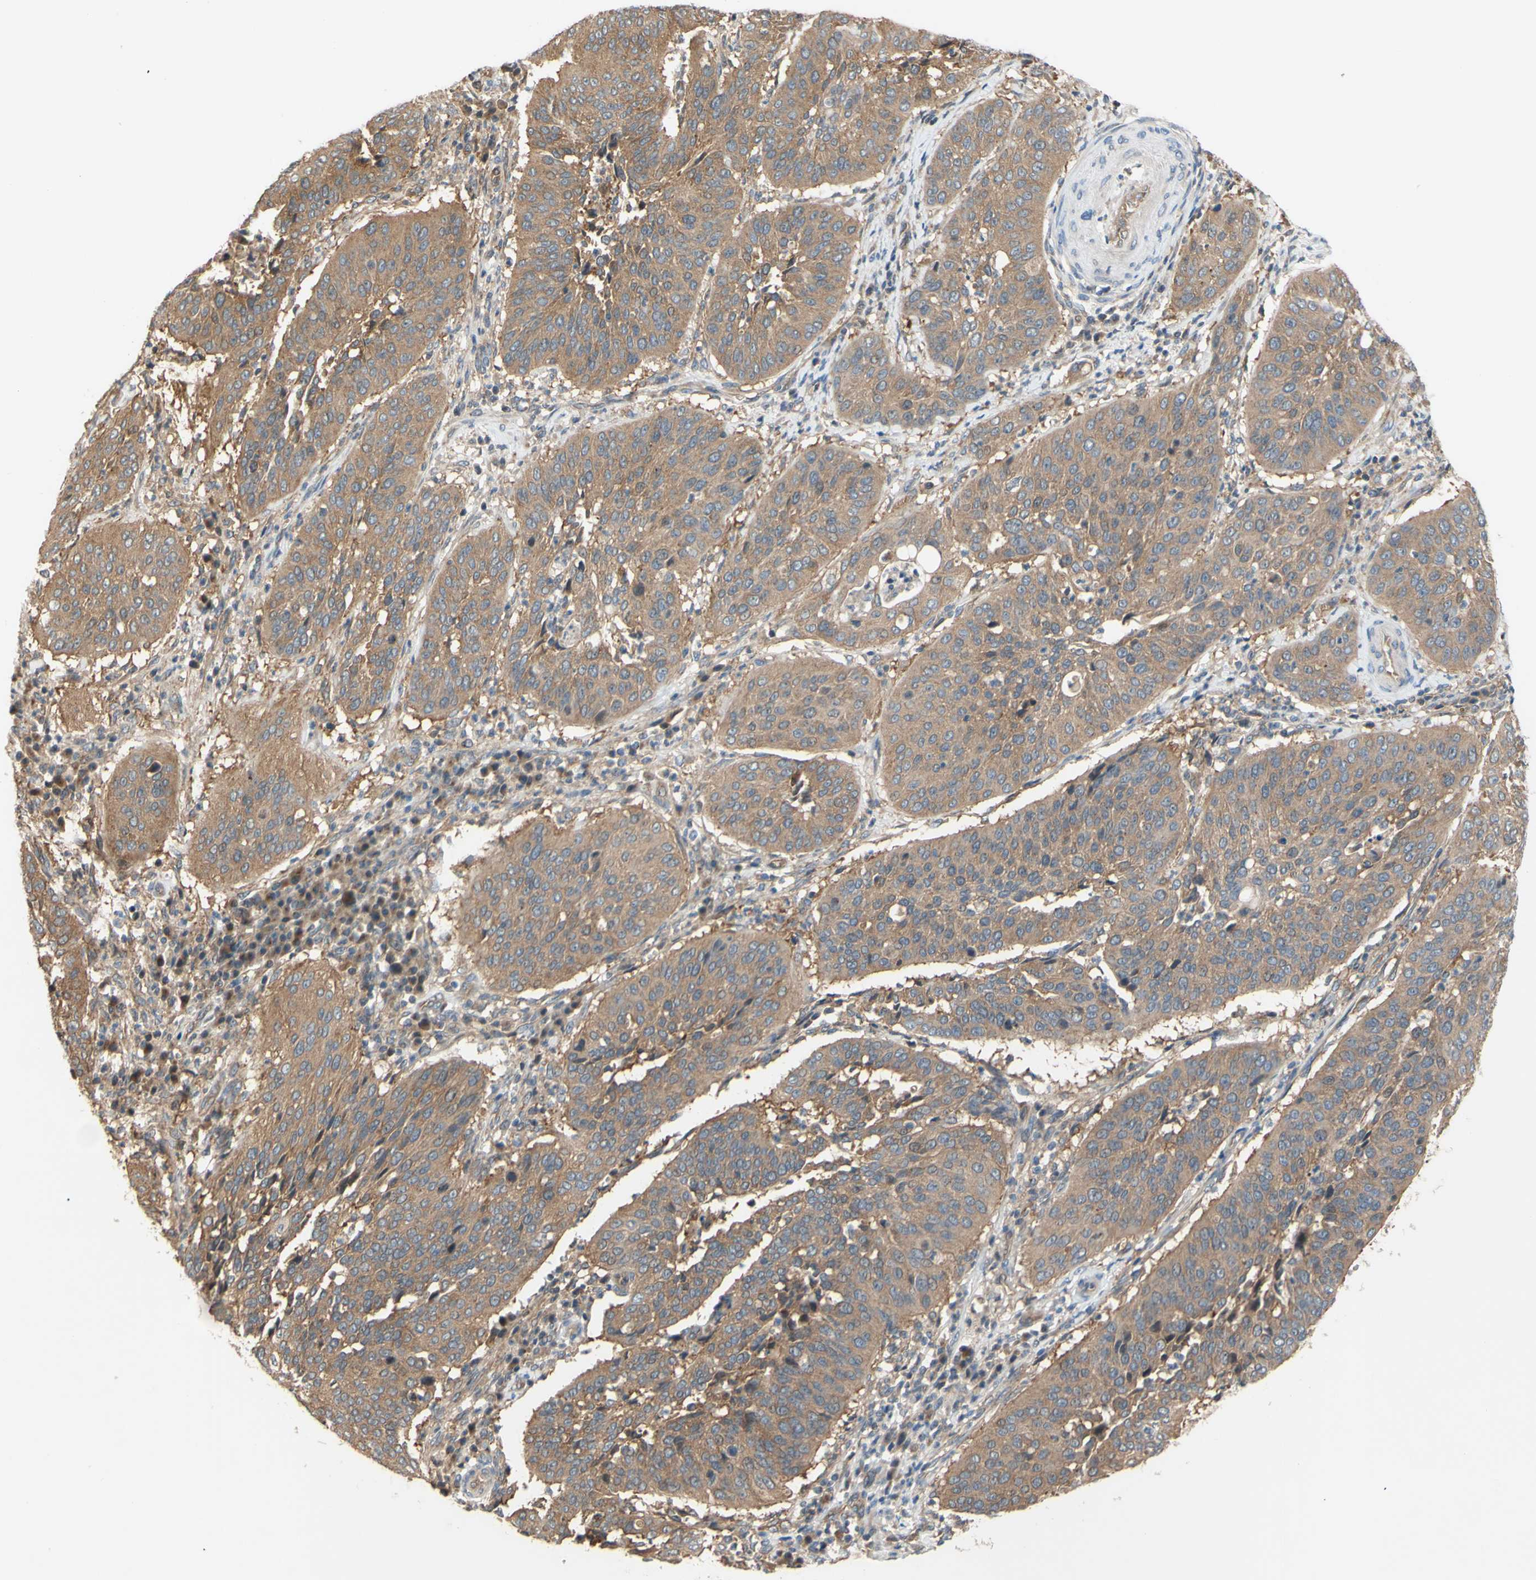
{"staining": {"intensity": "moderate", "quantity": ">75%", "location": "cytoplasmic/membranous"}, "tissue": "cervical cancer", "cell_type": "Tumor cells", "image_type": "cancer", "snomed": [{"axis": "morphology", "description": "Normal tissue, NOS"}, {"axis": "morphology", "description": "Squamous cell carcinoma, NOS"}, {"axis": "topography", "description": "Cervix"}], "caption": "The micrograph displays staining of cervical cancer (squamous cell carcinoma), revealing moderate cytoplasmic/membranous protein positivity (brown color) within tumor cells.", "gene": "DYNLRB1", "patient": {"sex": "female", "age": 39}}